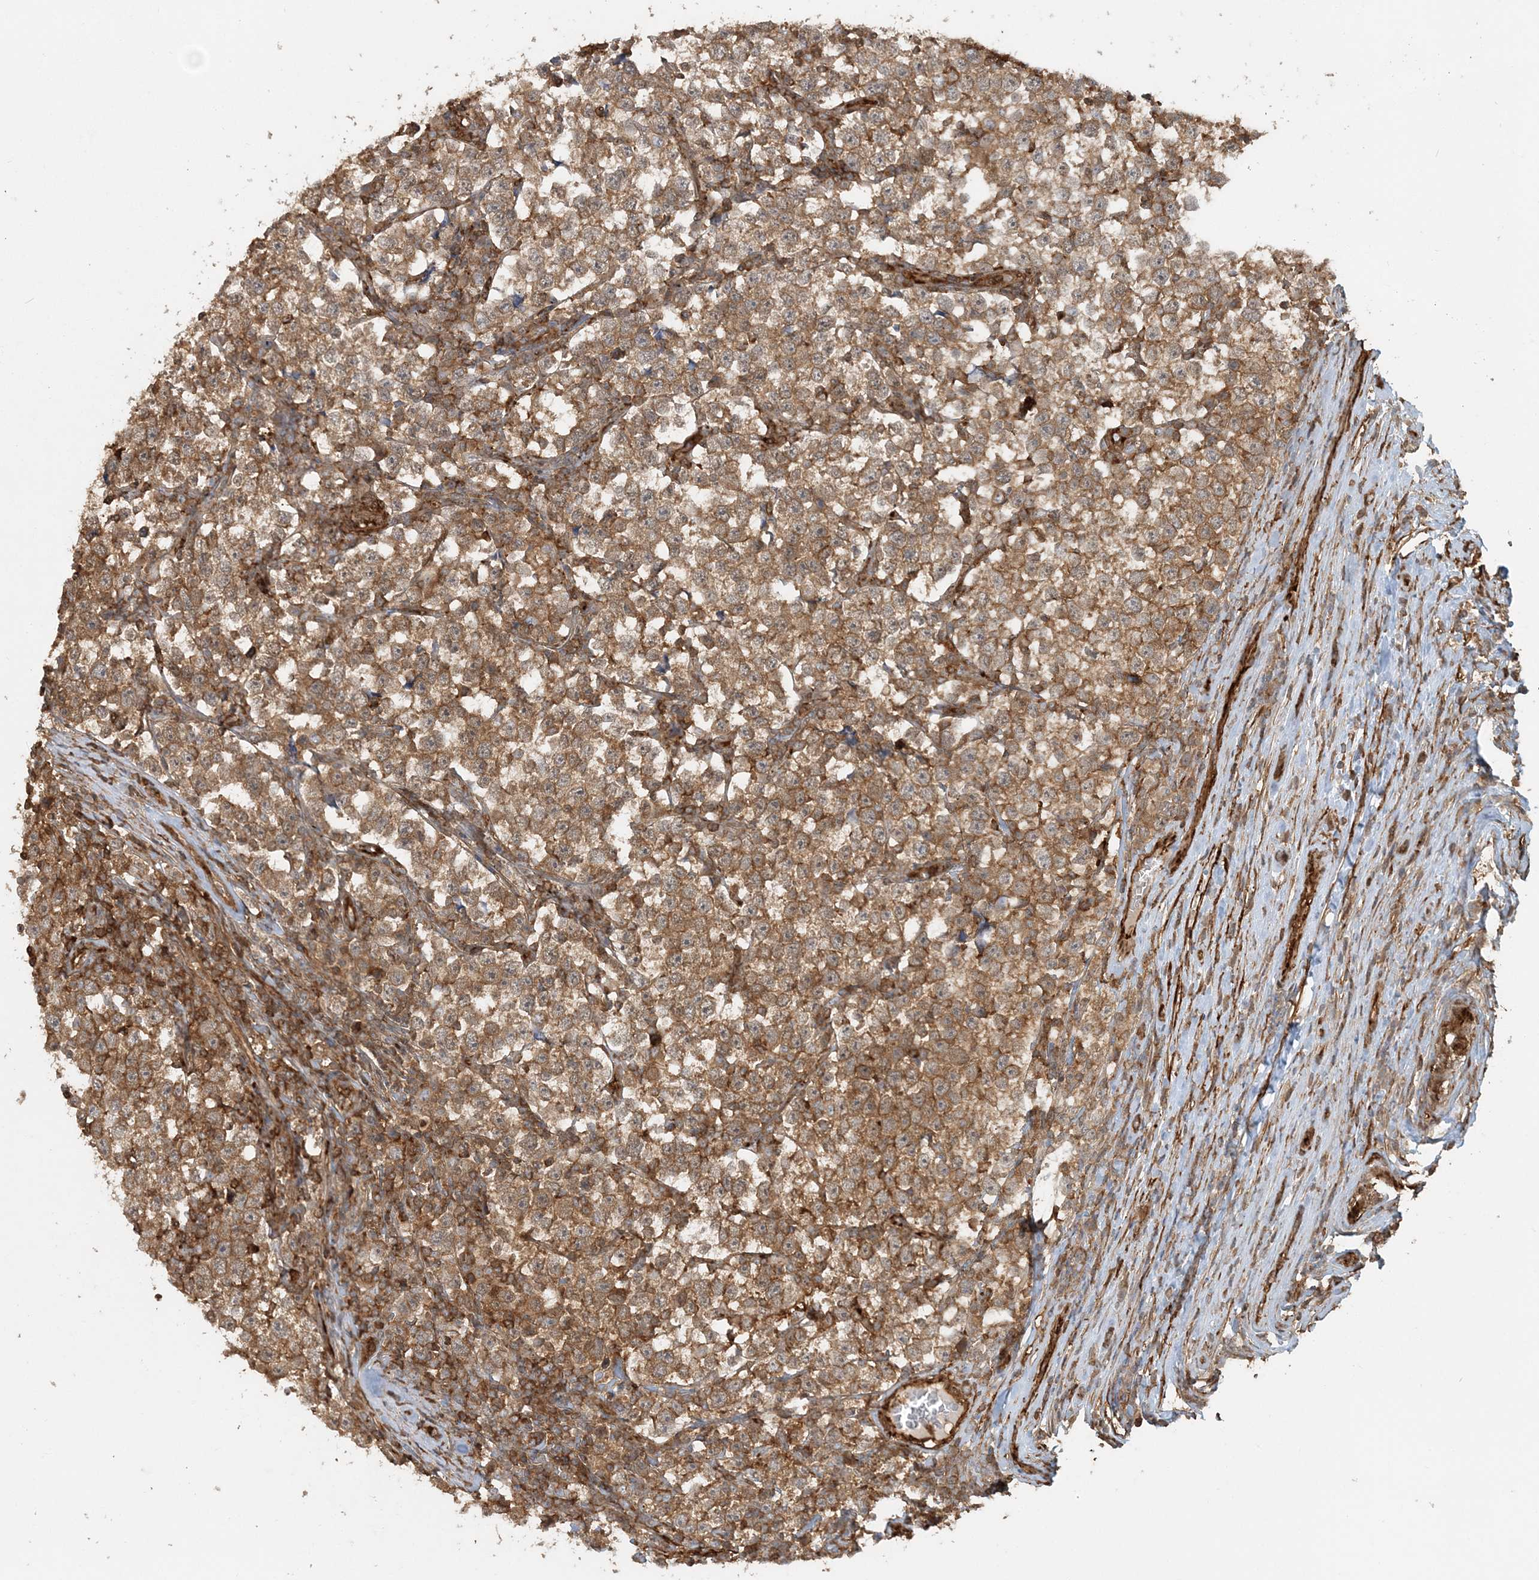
{"staining": {"intensity": "moderate", "quantity": ">75%", "location": "cytoplasmic/membranous"}, "tissue": "testis cancer", "cell_type": "Tumor cells", "image_type": "cancer", "snomed": [{"axis": "morphology", "description": "Normal tissue, NOS"}, {"axis": "morphology", "description": "Seminoma, NOS"}, {"axis": "topography", "description": "Testis"}], "caption": "Testis cancer stained for a protein exhibits moderate cytoplasmic/membranous positivity in tumor cells. The protein is stained brown, and the nuclei are stained in blue (DAB (3,3'-diaminobenzidine) IHC with brightfield microscopy, high magnification).", "gene": "DSTN", "patient": {"sex": "male", "age": 43}}